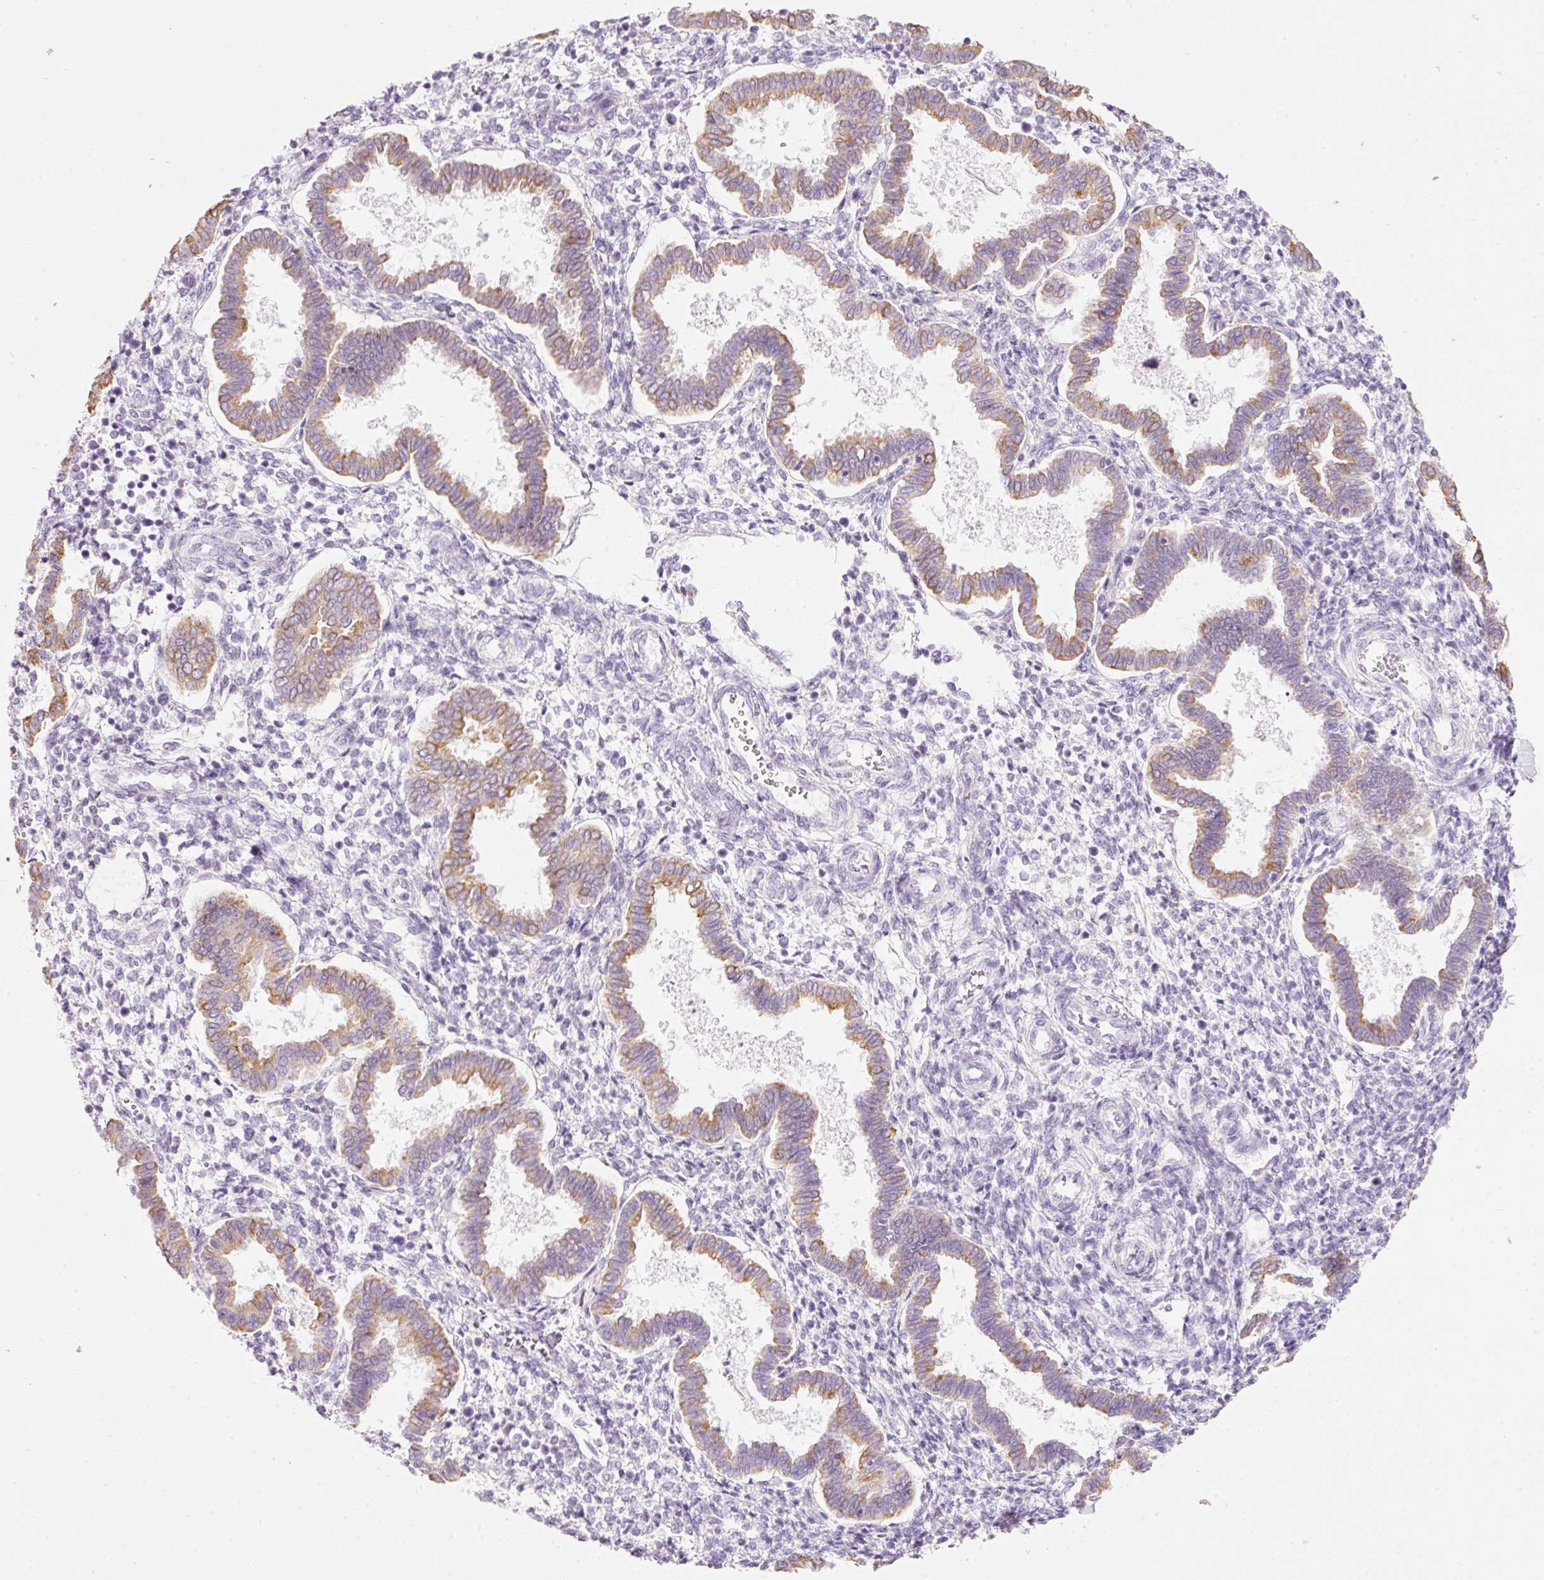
{"staining": {"intensity": "negative", "quantity": "none", "location": "none"}, "tissue": "endometrium", "cell_type": "Cells in endometrial stroma", "image_type": "normal", "snomed": [{"axis": "morphology", "description": "Normal tissue, NOS"}, {"axis": "topography", "description": "Endometrium"}], "caption": "A high-resolution histopathology image shows immunohistochemistry staining of unremarkable endometrium, which exhibits no significant expression in cells in endometrial stroma. The staining is performed using DAB brown chromogen with nuclei counter-stained in using hematoxylin.", "gene": "CARD16", "patient": {"sex": "female", "age": 24}}